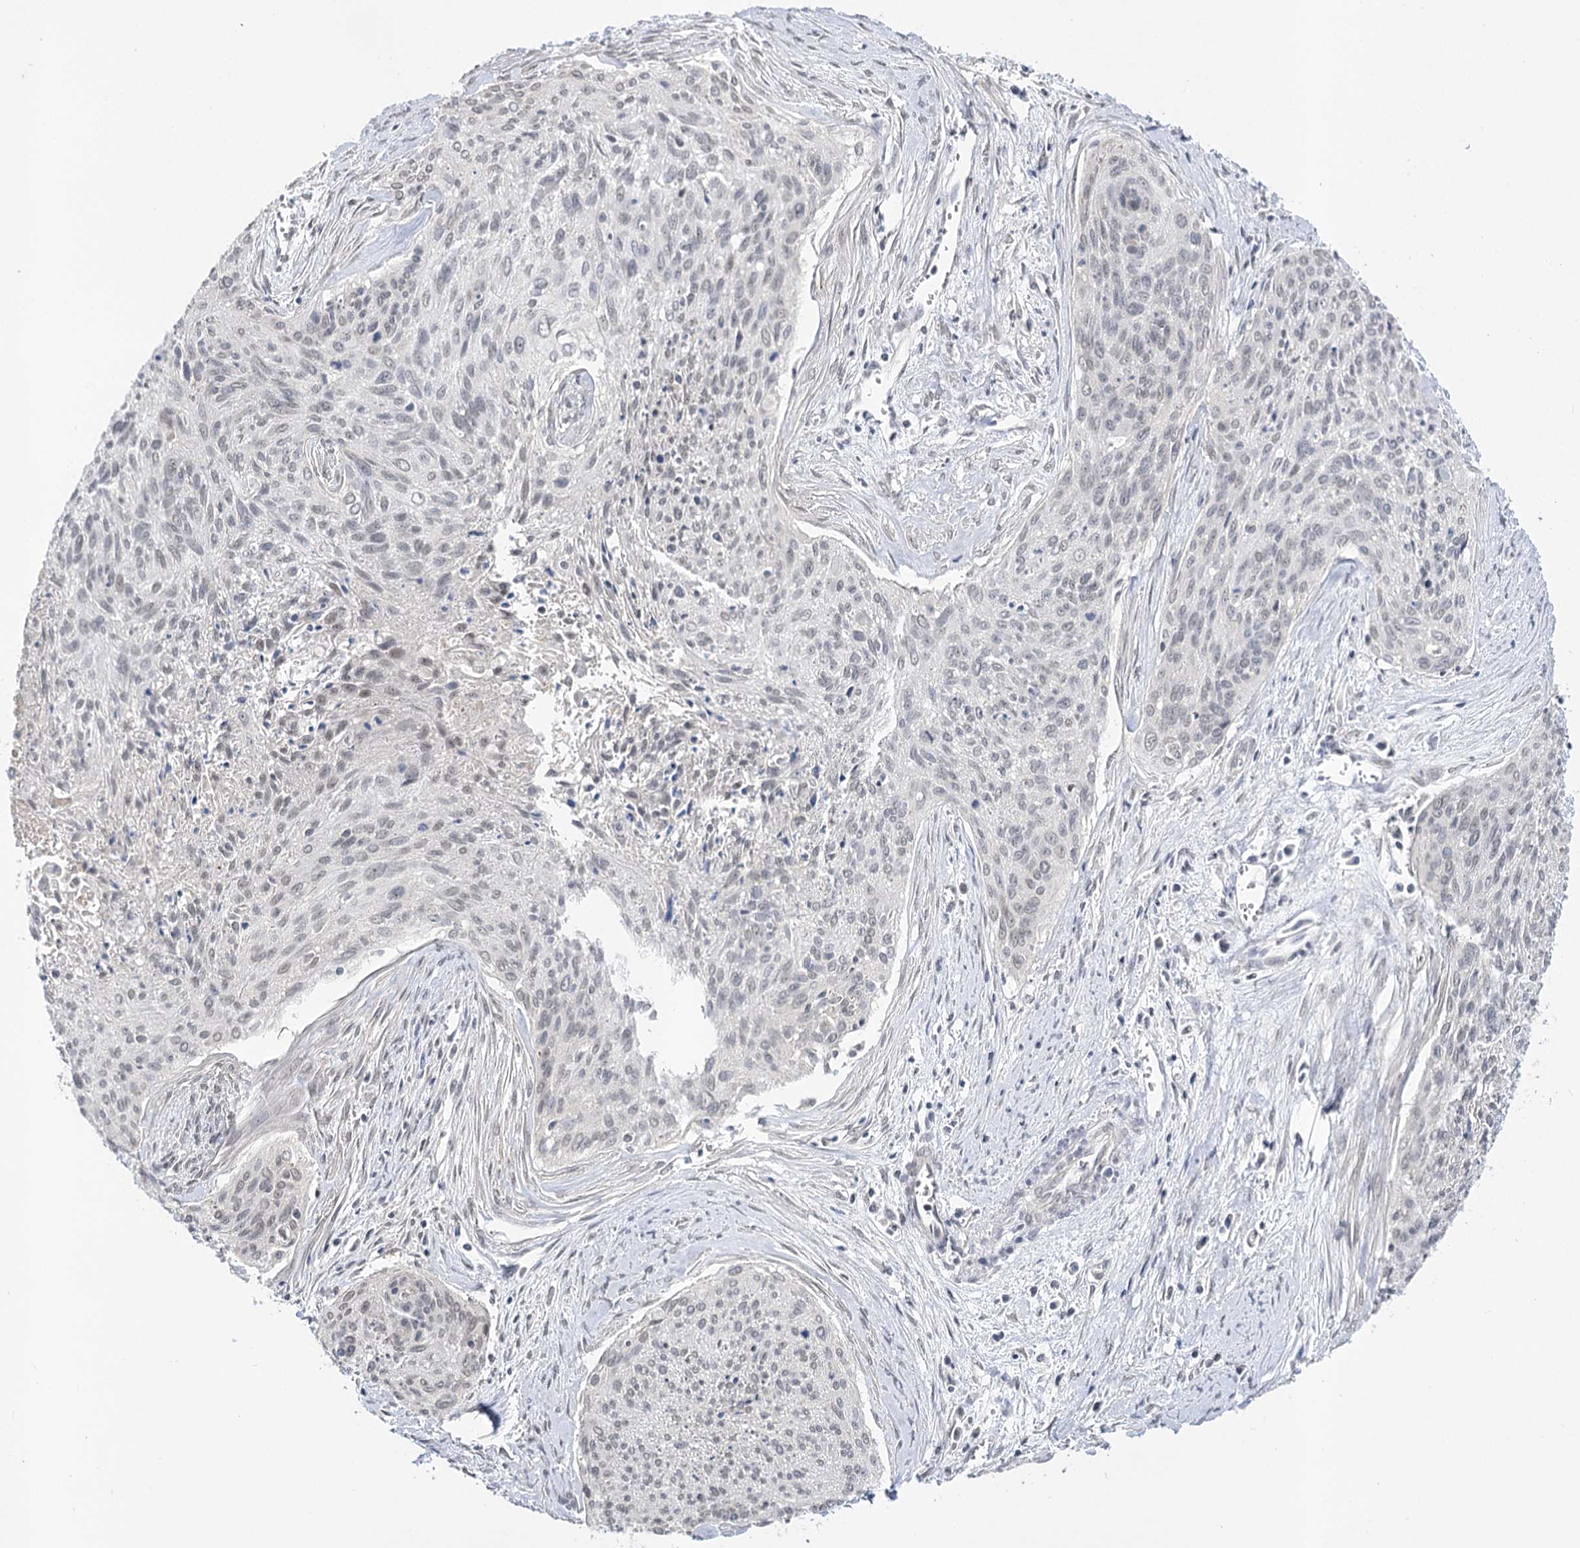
{"staining": {"intensity": "weak", "quantity": "25%-75%", "location": "nuclear"}, "tissue": "cervical cancer", "cell_type": "Tumor cells", "image_type": "cancer", "snomed": [{"axis": "morphology", "description": "Squamous cell carcinoma, NOS"}, {"axis": "topography", "description": "Cervix"}], "caption": "Immunohistochemistry of human cervical cancer (squamous cell carcinoma) reveals low levels of weak nuclear expression in about 25%-75% of tumor cells.", "gene": "ATP10B", "patient": {"sex": "female", "age": 55}}